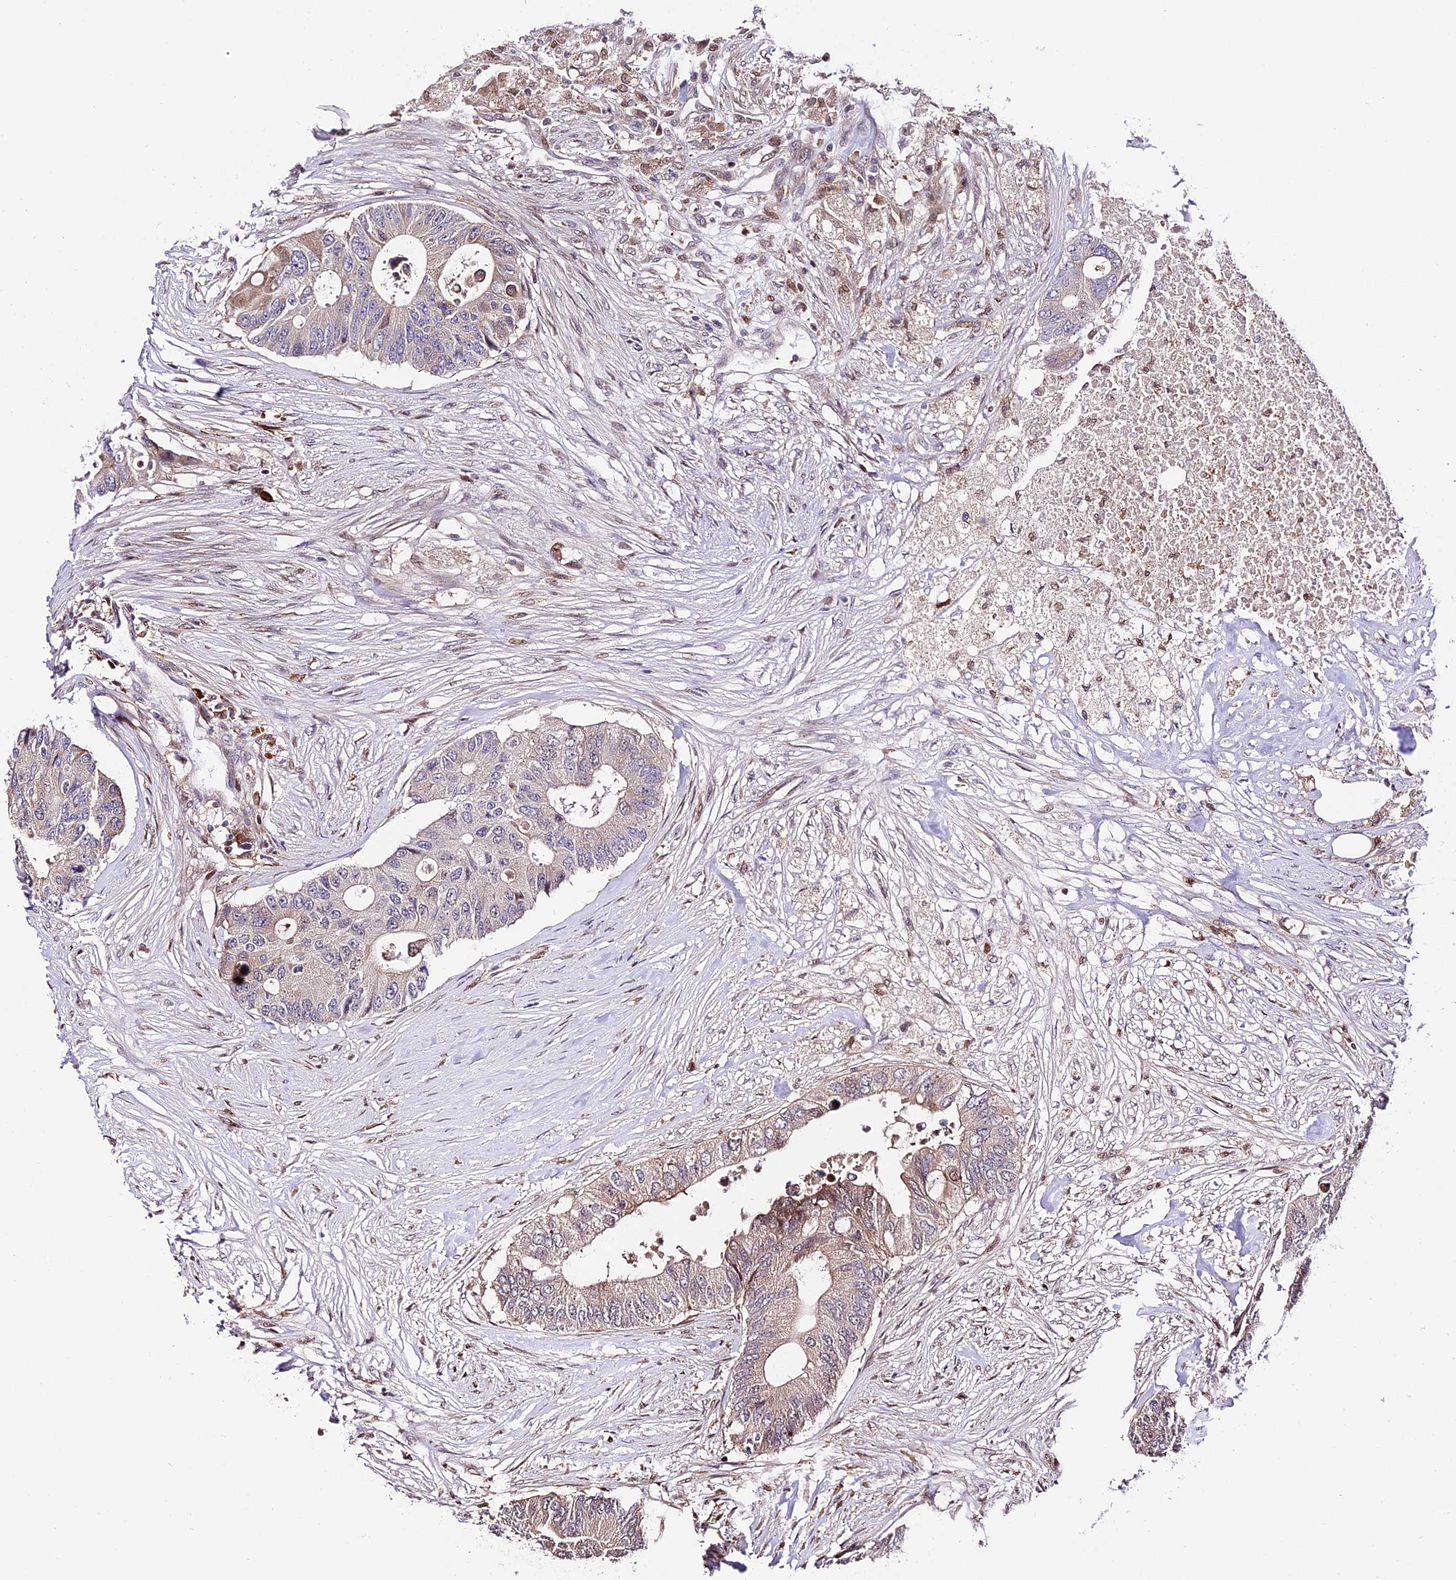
{"staining": {"intensity": "weak", "quantity": "<25%", "location": "cytoplasmic/membranous,nuclear"}, "tissue": "colorectal cancer", "cell_type": "Tumor cells", "image_type": "cancer", "snomed": [{"axis": "morphology", "description": "Adenocarcinoma, NOS"}, {"axis": "topography", "description": "Colon"}], "caption": "Colorectal cancer (adenocarcinoma) was stained to show a protein in brown. There is no significant staining in tumor cells.", "gene": "HERPUD1", "patient": {"sex": "male", "age": 71}}